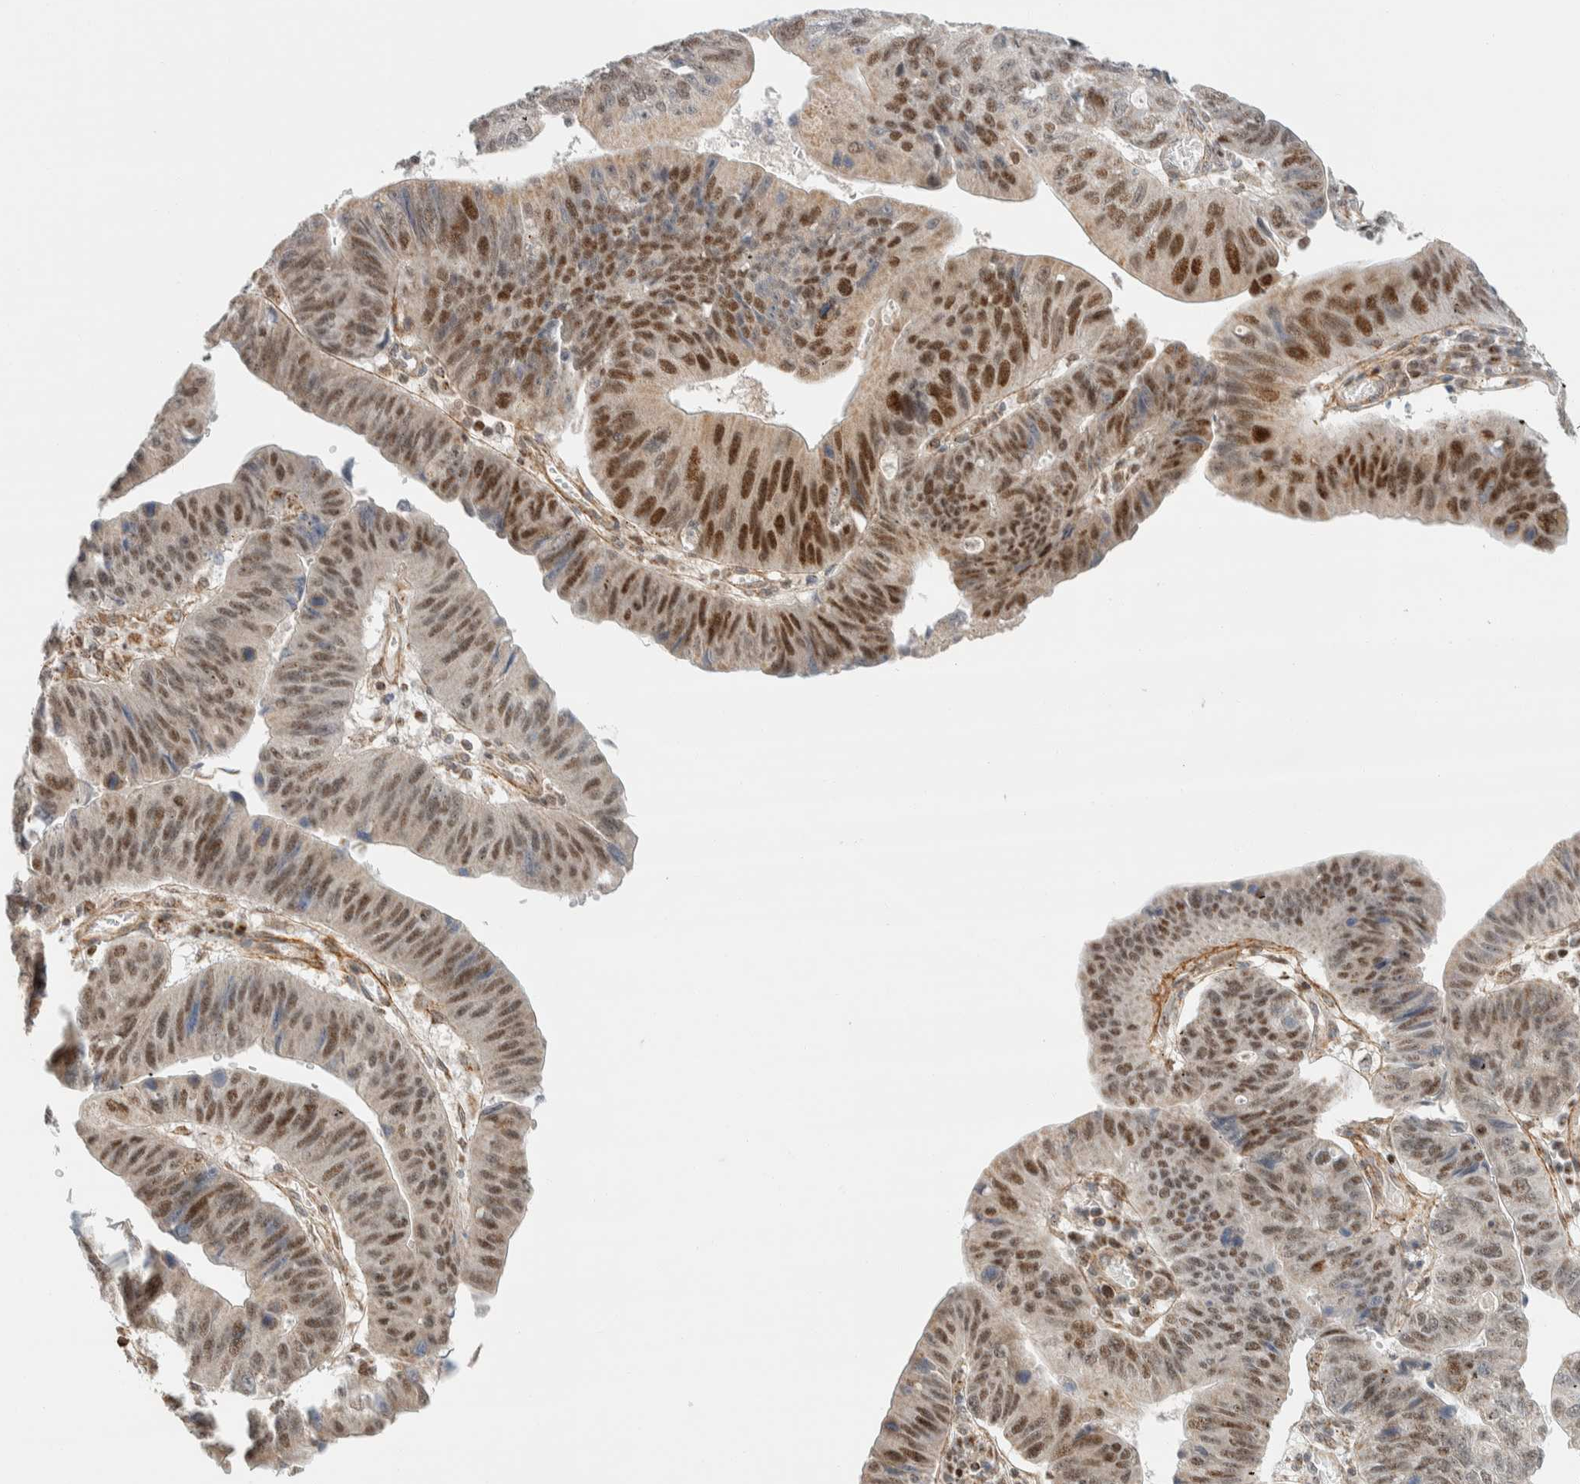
{"staining": {"intensity": "strong", "quantity": "25%-75%", "location": "nuclear"}, "tissue": "stomach cancer", "cell_type": "Tumor cells", "image_type": "cancer", "snomed": [{"axis": "morphology", "description": "Adenocarcinoma, NOS"}, {"axis": "topography", "description": "Stomach"}], "caption": "Protein staining shows strong nuclear expression in approximately 25%-75% of tumor cells in stomach adenocarcinoma. The staining was performed using DAB (3,3'-diaminobenzidine), with brown indicating positive protein expression. Nuclei are stained blue with hematoxylin.", "gene": "TSPAN32", "patient": {"sex": "male", "age": 59}}